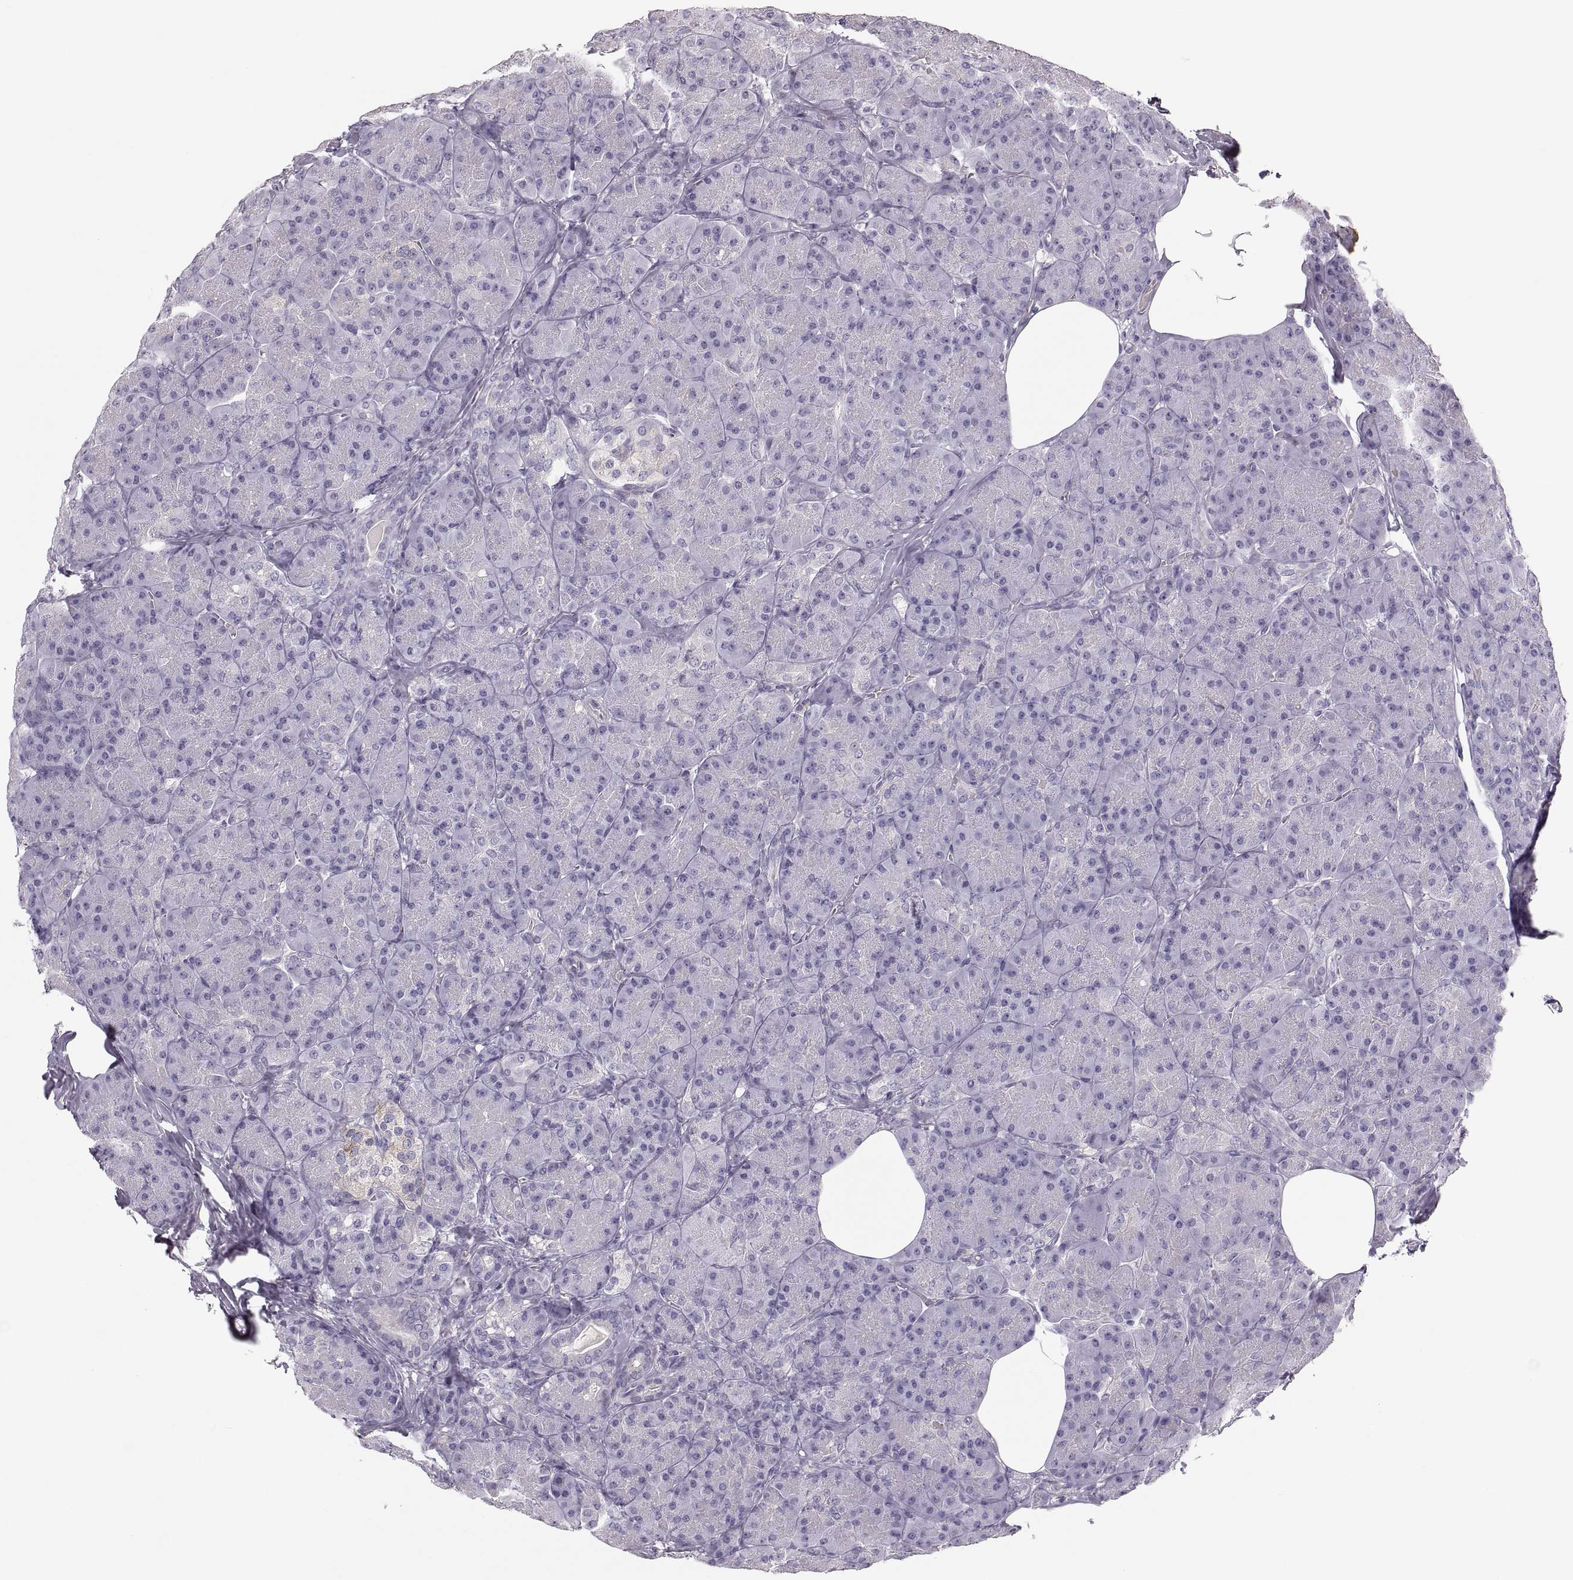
{"staining": {"intensity": "negative", "quantity": "none", "location": "none"}, "tissue": "pancreas", "cell_type": "Exocrine glandular cells", "image_type": "normal", "snomed": [{"axis": "morphology", "description": "Normal tissue, NOS"}, {"axis": "topography", "description": "Pancreas"}], "caption": "DAB (3,3'-diaminobenzidine) immunohistochemical staining of benign pancreas reveals no significant staining in exocrine glandular cells.", "gene": "RUNDC3A", "patient": {"sex": "male", "age": 57}}